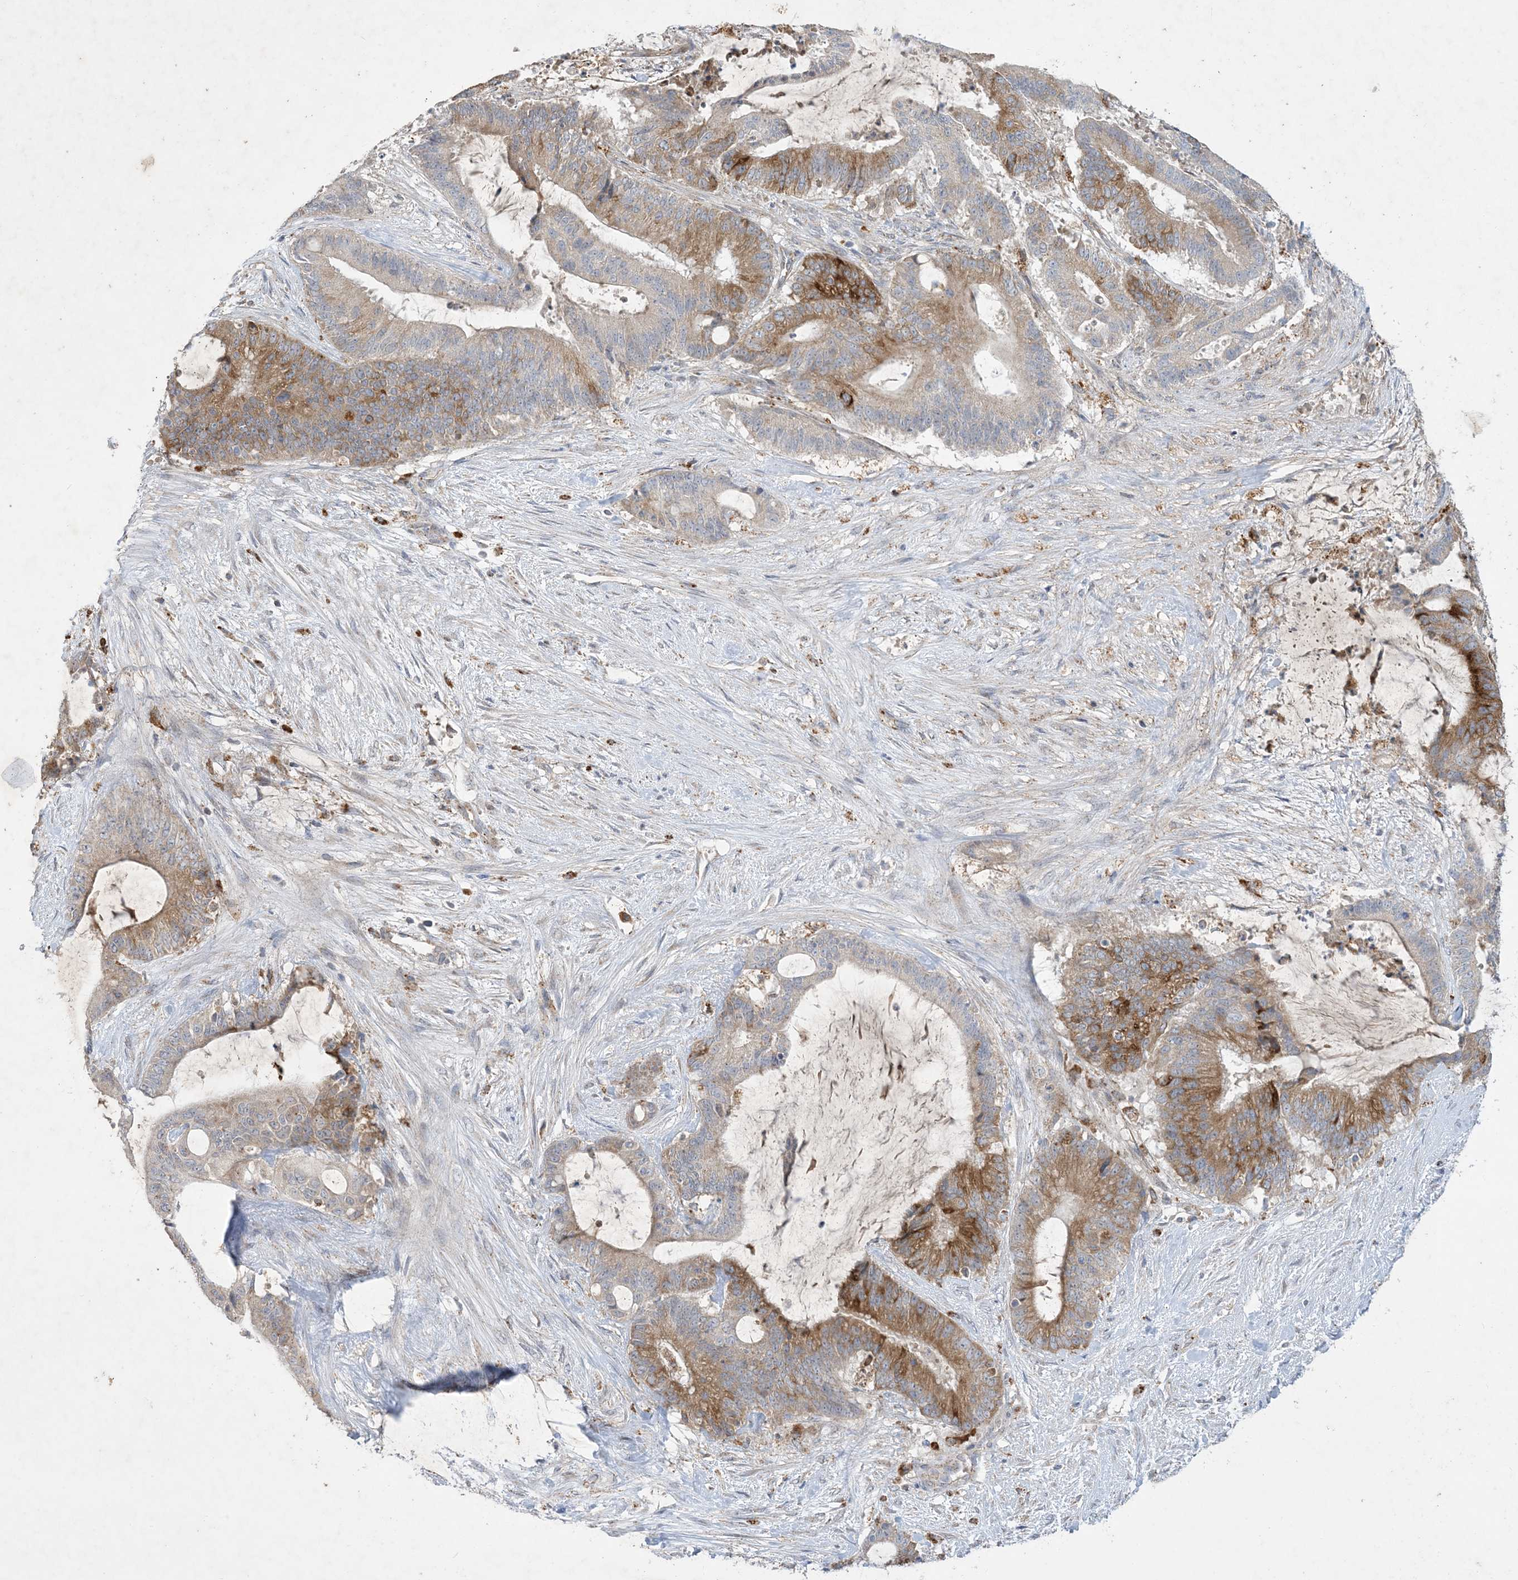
{"staining": {"intensity": "moderate", "quantity": "25%-75%", "location": "cytoplasmic/membranous"}, "tissue": "liver cancer", "cell_type": "Tumor cells", "image_type": "cancer", "snomed": [{"axis": "morphology", "description": "Normal tissue, NOS"}, {"axis": "morphology", "description": "Cholangiocarcinoma"}, {"axis": "topography", "description": "Liver"}, {"axis": "topography", "description": "Peripheral nerve tissue"}], "caption": "An image of liver cancer stained for a protein exhibits moderate cytoplasmic/membranous brown staining in tumor cells.", "gene": "MRPS18A", "patient": {"sex": "female", "age": 73}}